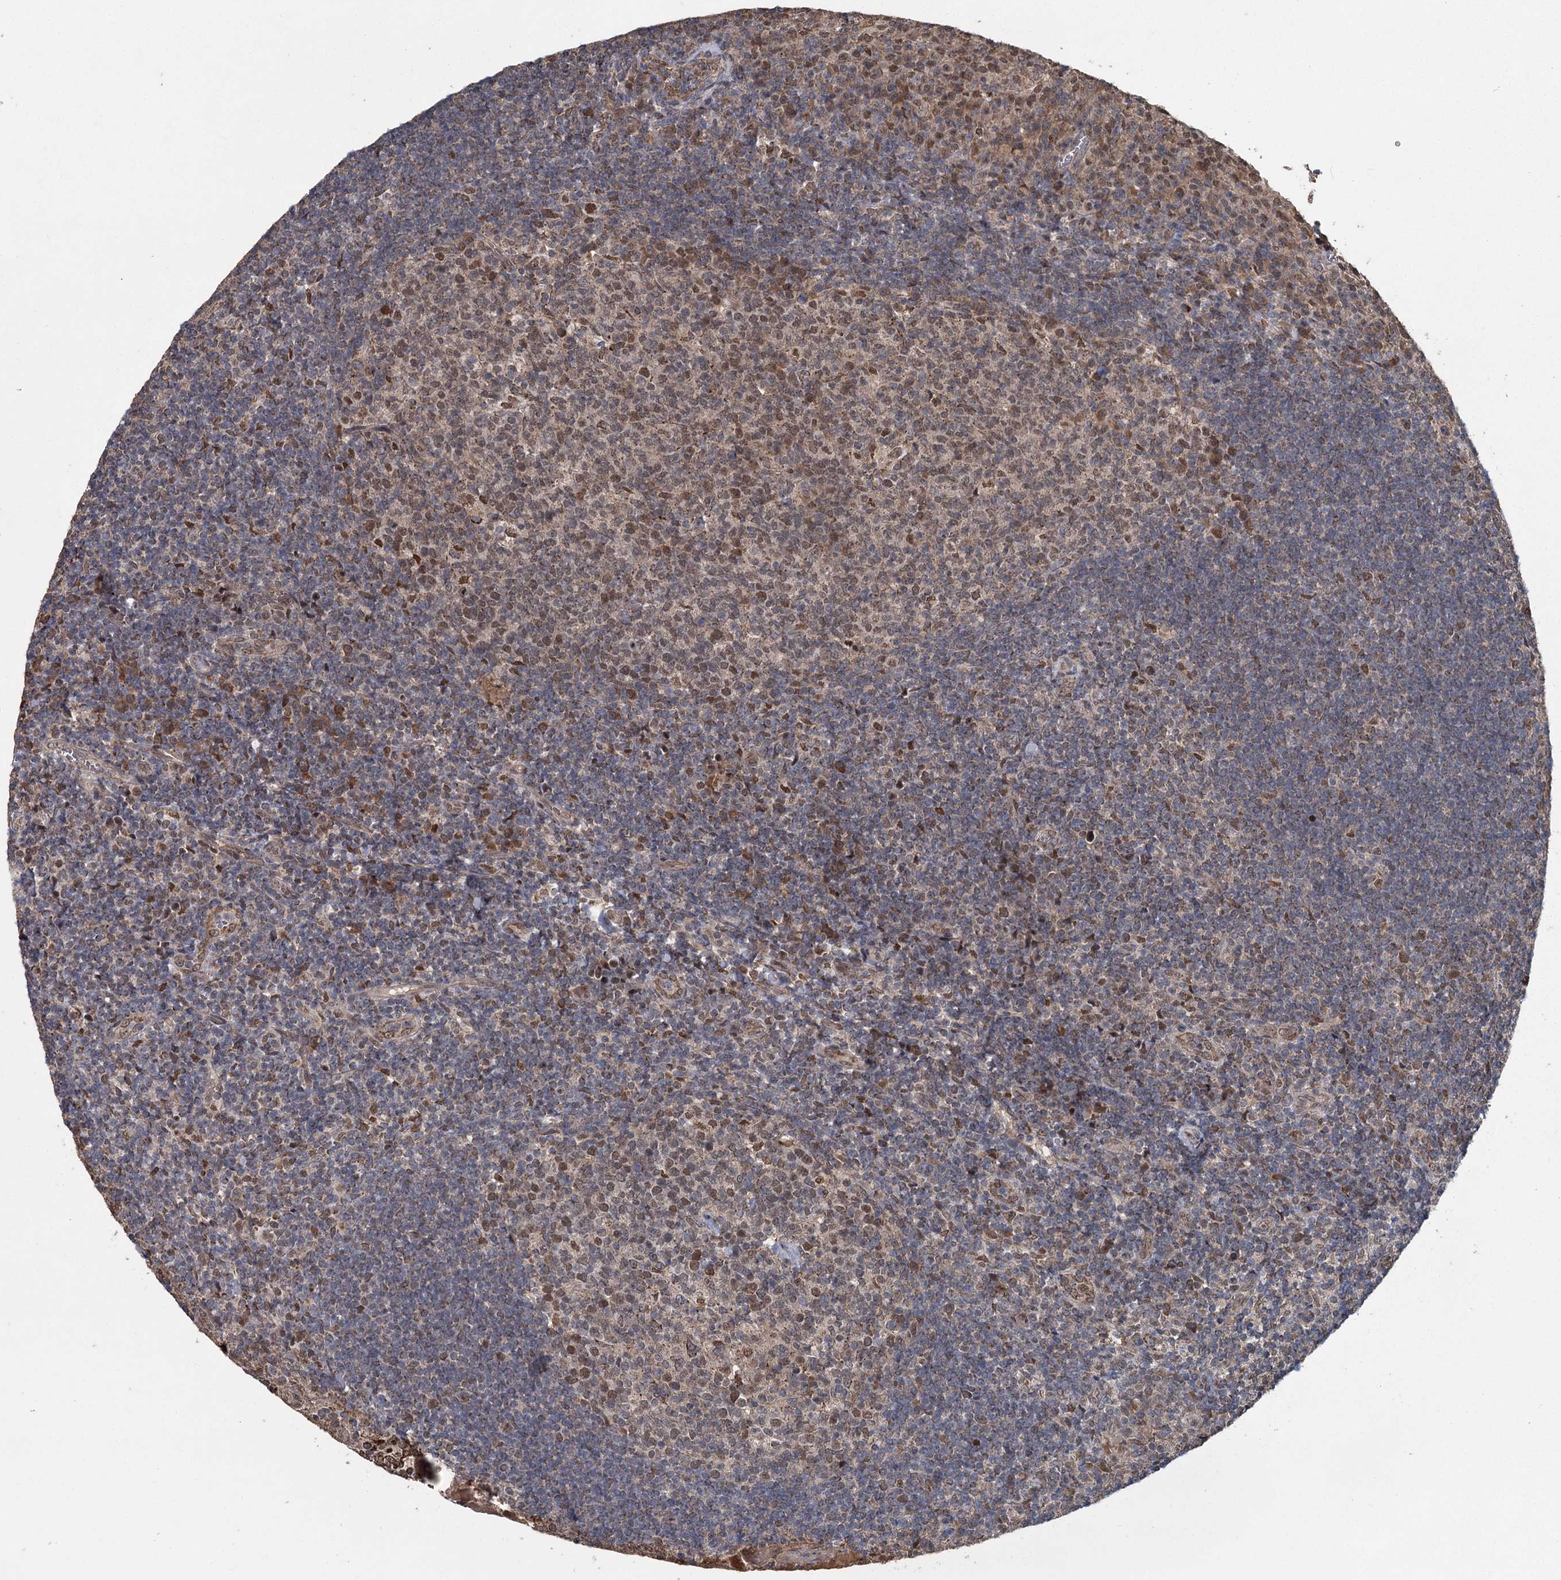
{"staining": {"intensity": "moderate", "quantity": "25%-75%", "location": "nuclear"}, "tissue": "tonsil", "cell_type": "Germinal center cells", "image_type": "normal", "snomed": [{"axis": "morphology", "description": "Normal tissue, NOS"}, {"axis": "topography", "description": "Tonsil"}], "caption": "Moderate nuclear expression is present in approximately 25%-75% of germinal center cells in normal tonsil.", "gene": "MYG1", "patient": {"sex": "female", "age": 10}}